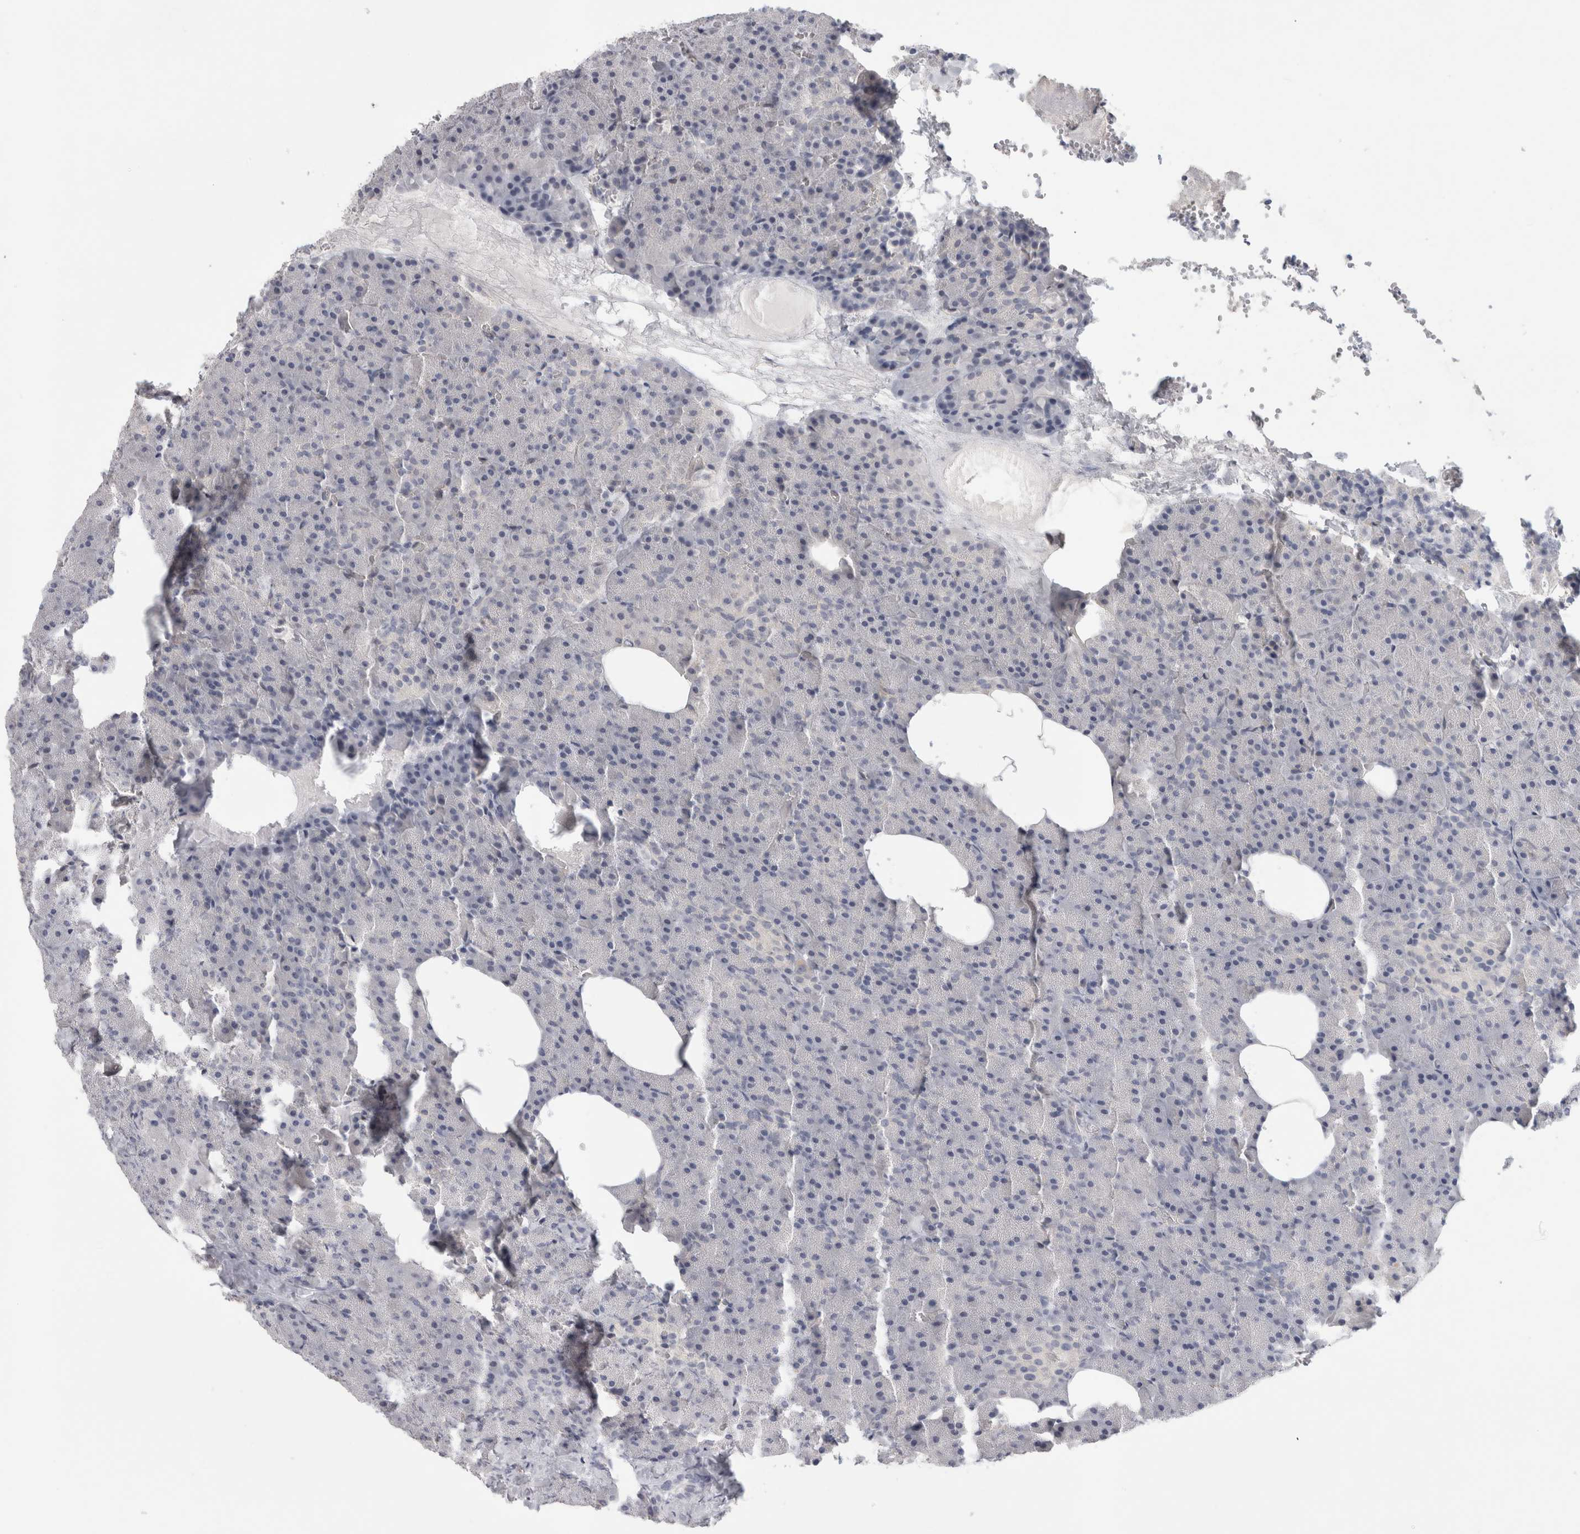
{"staining": {"intensity": "negative", "quantity": "none", "location": "none"}, "tissue": "pancreas", "cell_type": "Exocrine glandular cells", "image_type": "normal", "snomed": [{"axis": "morphology", "description": "Normal tissue, NOS"}, {"axis": "morphology", "description": "Carcinoid, malignant, NOS"}, {"axis": "topography", "description": "Pancreas"}], "caption": "Exocrine glandular cells show no significant protein expression in normal pancreas.", "gene": "TONSL", "patient": {"sex": "female", "age": 35}}